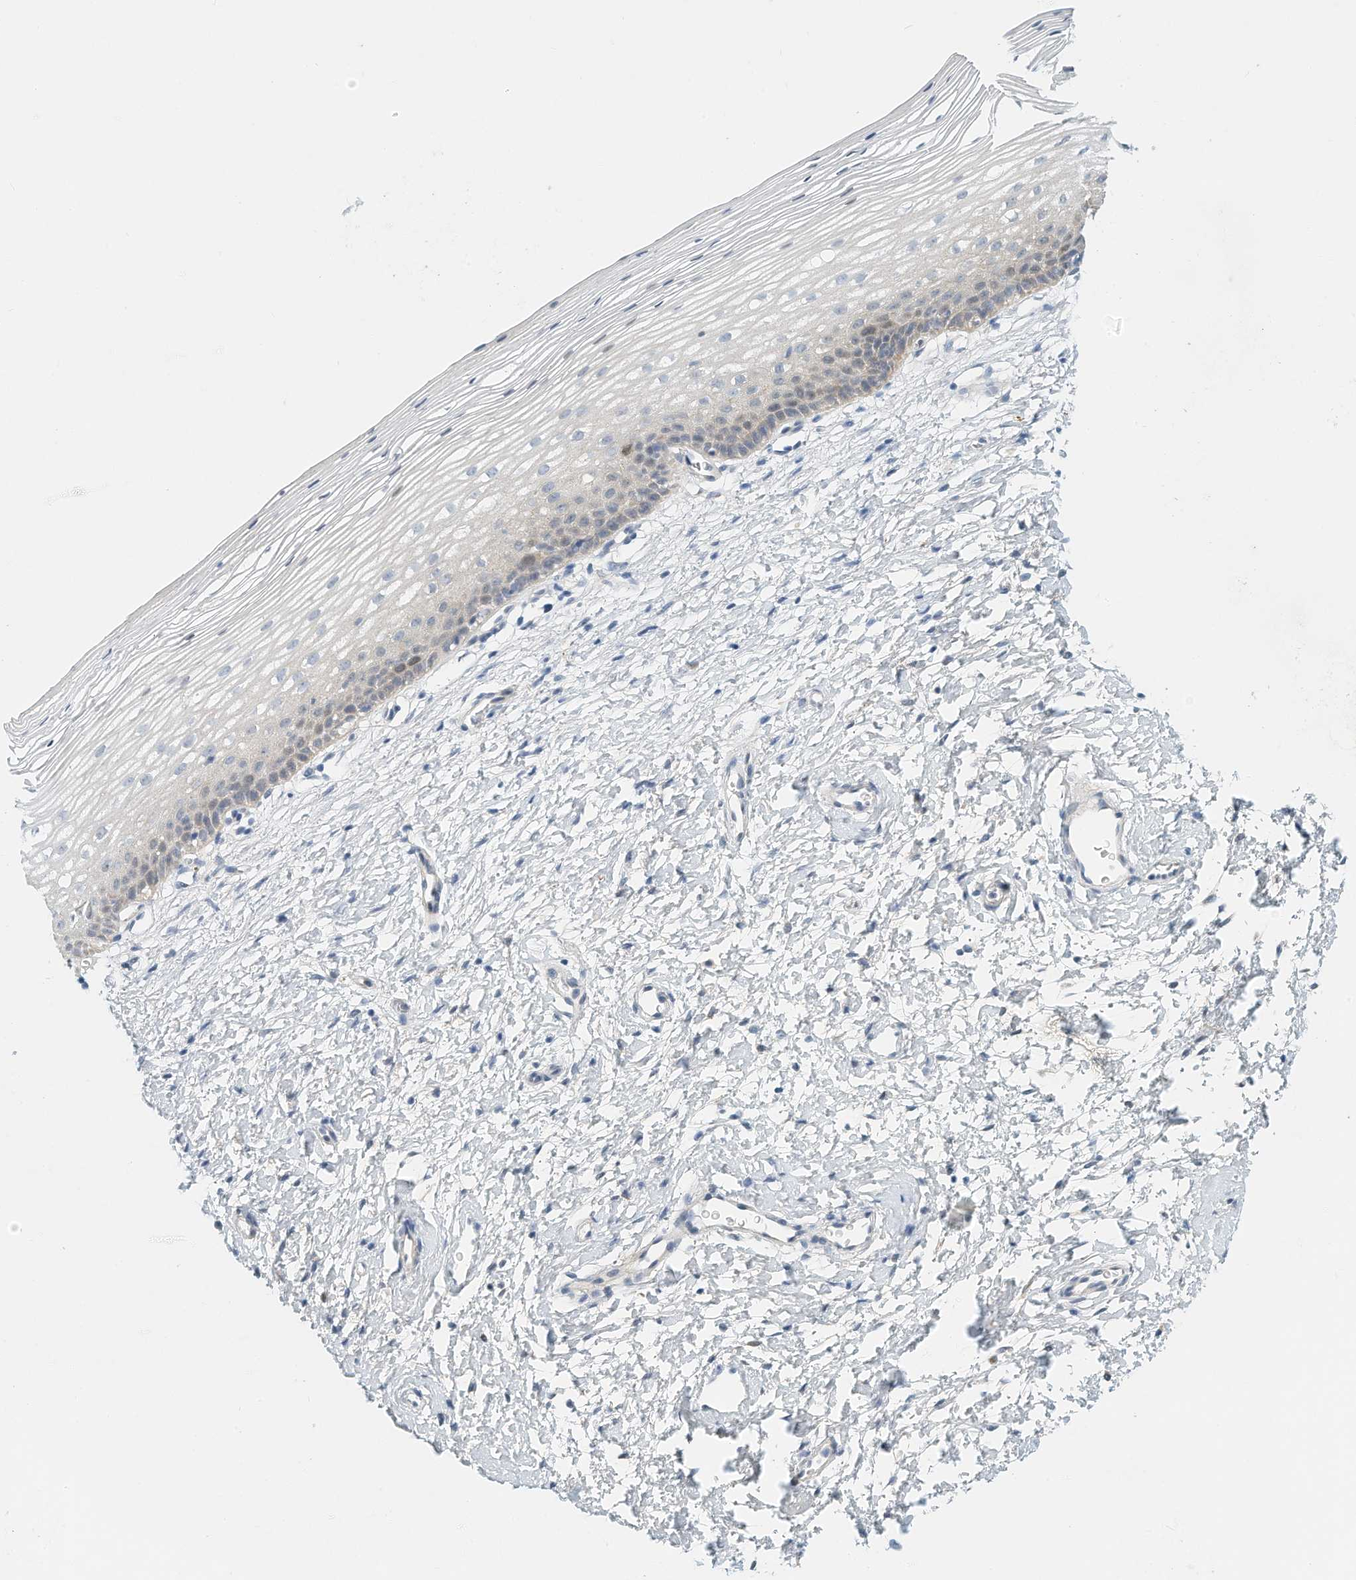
{"staining": {"intensity": "negative", "quantity": "none", "location": "none"}, "tissue": "cervix", "cell_type": "Glandular cells", "image_type": "normal", "snomed": [{"axis": "morphology", "description": "Normal tissue, NOS"}, {"axis": "topography", "description": "Cervix"}], "caption": "This is a histopathology image of immunohistochemistry staining of benign cervix, which shows no expression in glandular cells.", "gene": "ARHGAP28", "patient": {"sex": "female", "age": 72}}